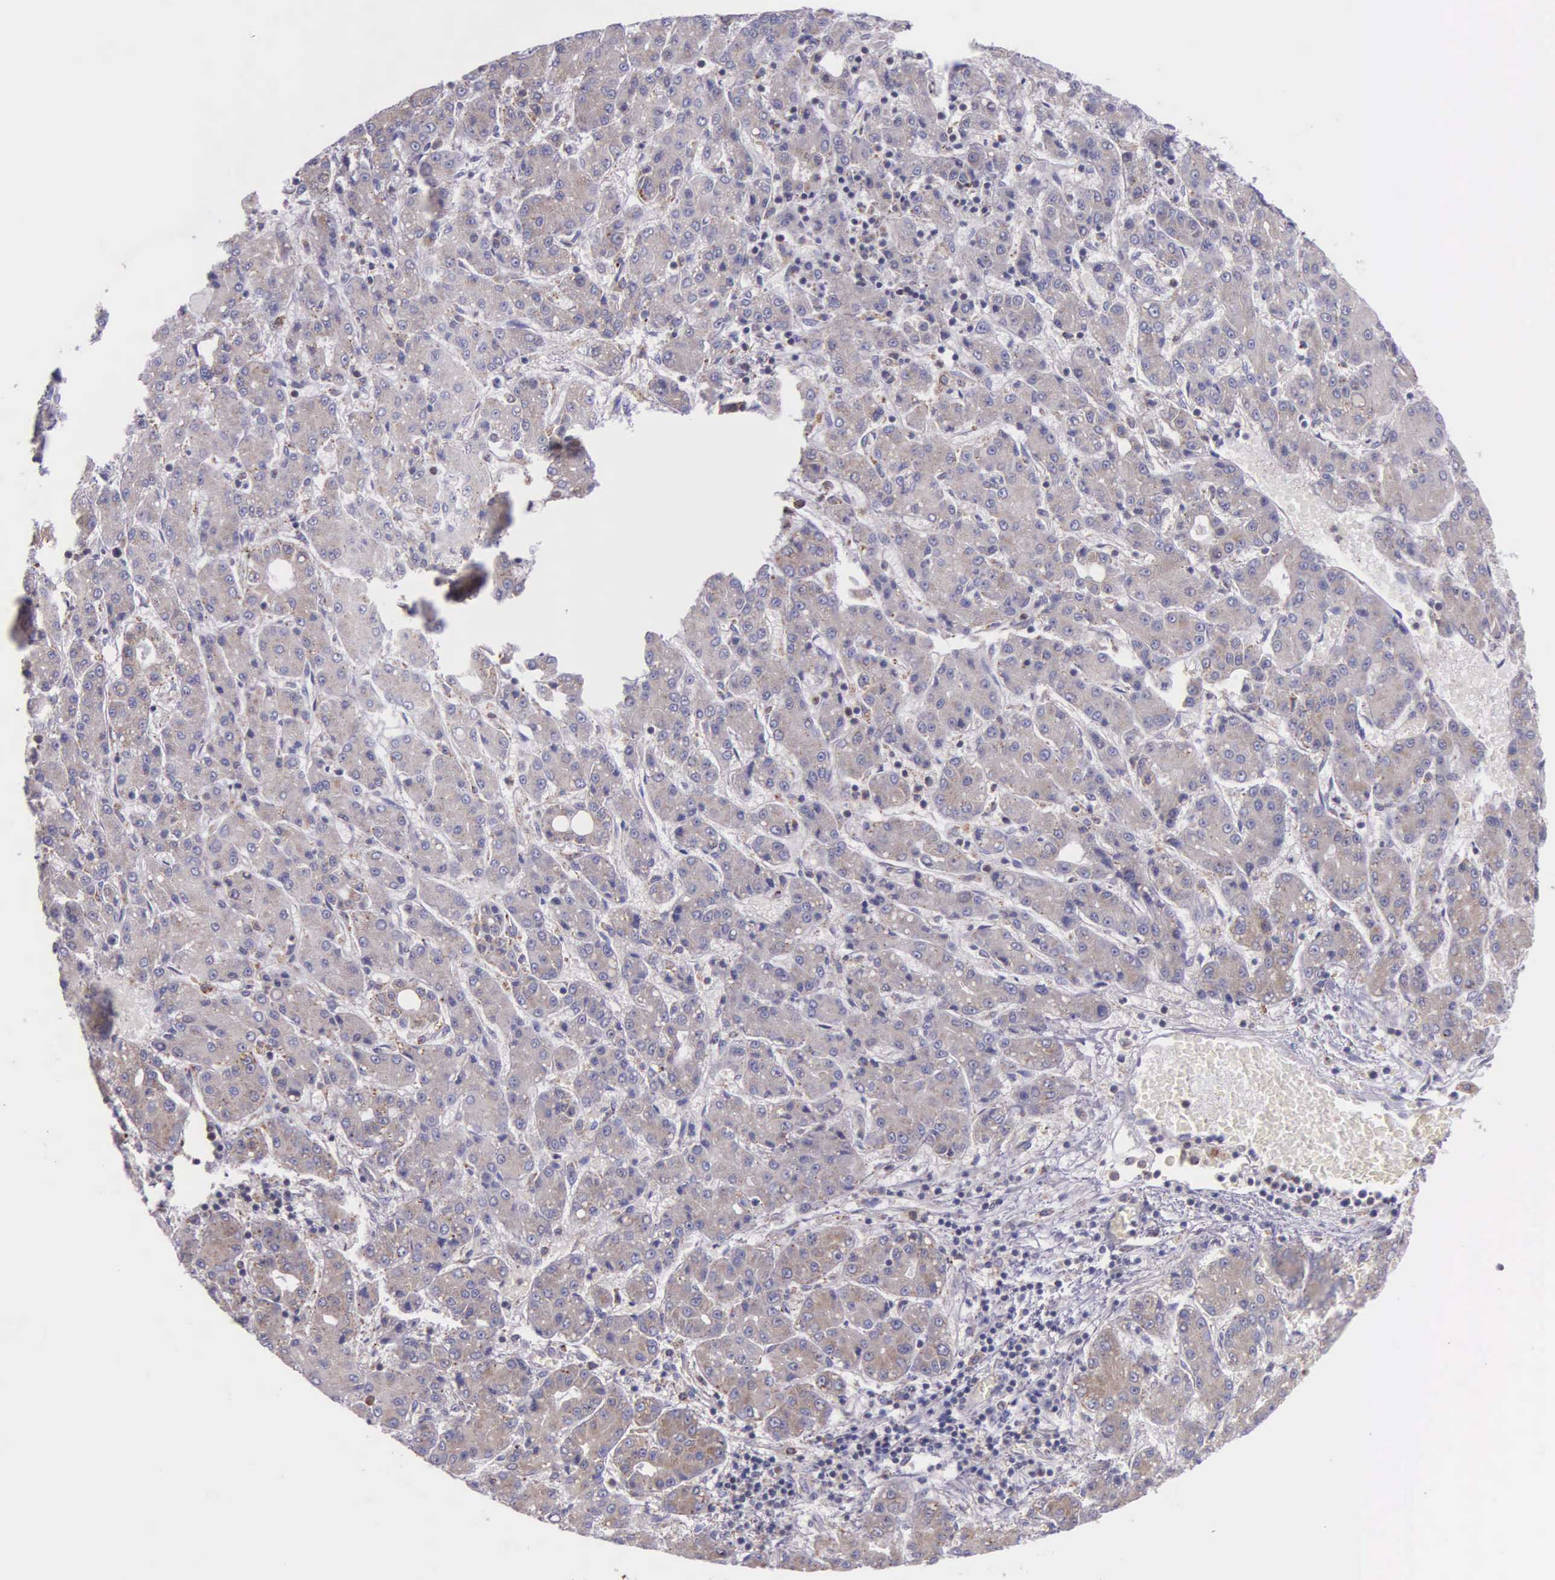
{"staining": {"intensity": "weak", "quantity": ">75%", "location": "cytoplasmic/membranous"}, "tissue": "liver cancer", "cell_type": "Tumor cells", "image_type": "cancer", "snomed": [{"axis": "morphology", "description": "Carcinoma, Hepatocellular, NOS"}, {"axis": "topography", "description": "Liver"}], "caption": "Tumor cells display low levels of weak cytoplasmic/membranous staining in about >75% of cells in hepatocellular carcinoma (liver).", "gene": "MIA2", "patient": {"sex": "male", "age": 69}}